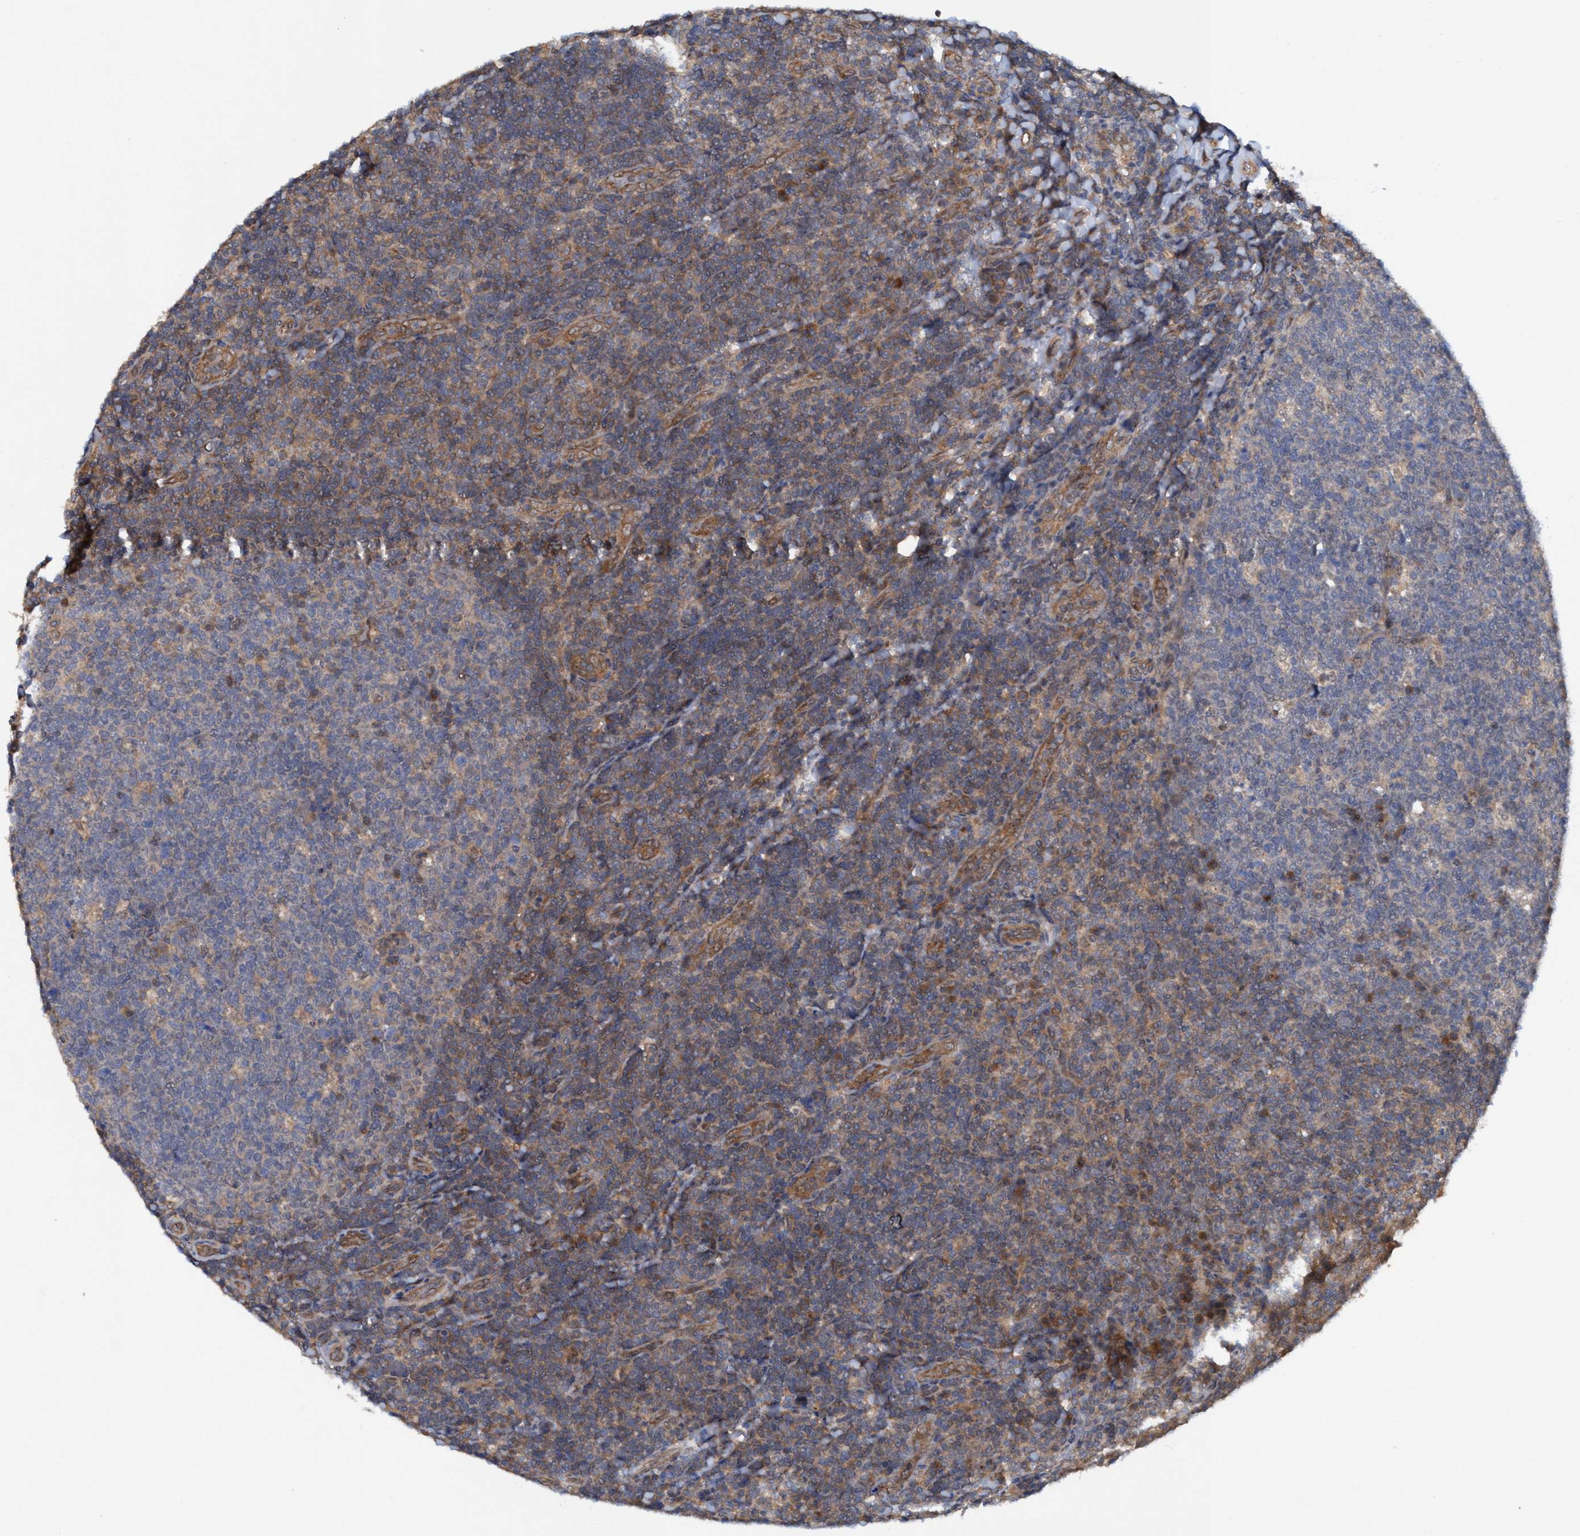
{"staining": {"intensity": "weak", "quantity": "<25%", "location": "cytoplasmic/membranous"}, "tissue": "tonsil", "cell_type": "Germinal center cells", "image_type": "normal", "snomed": [{"axis": "morphology", "description": "Normal tissue, NOS"}, {"axis": "topography", "description": "Tonsil"}], "caption": "This is a micrograph of immunohistochemistry staining of normal tonsil, which shows no expression in germinal center cells.", "gene": "TRIM65", "patient": {"sex": "male", "age": 17}}